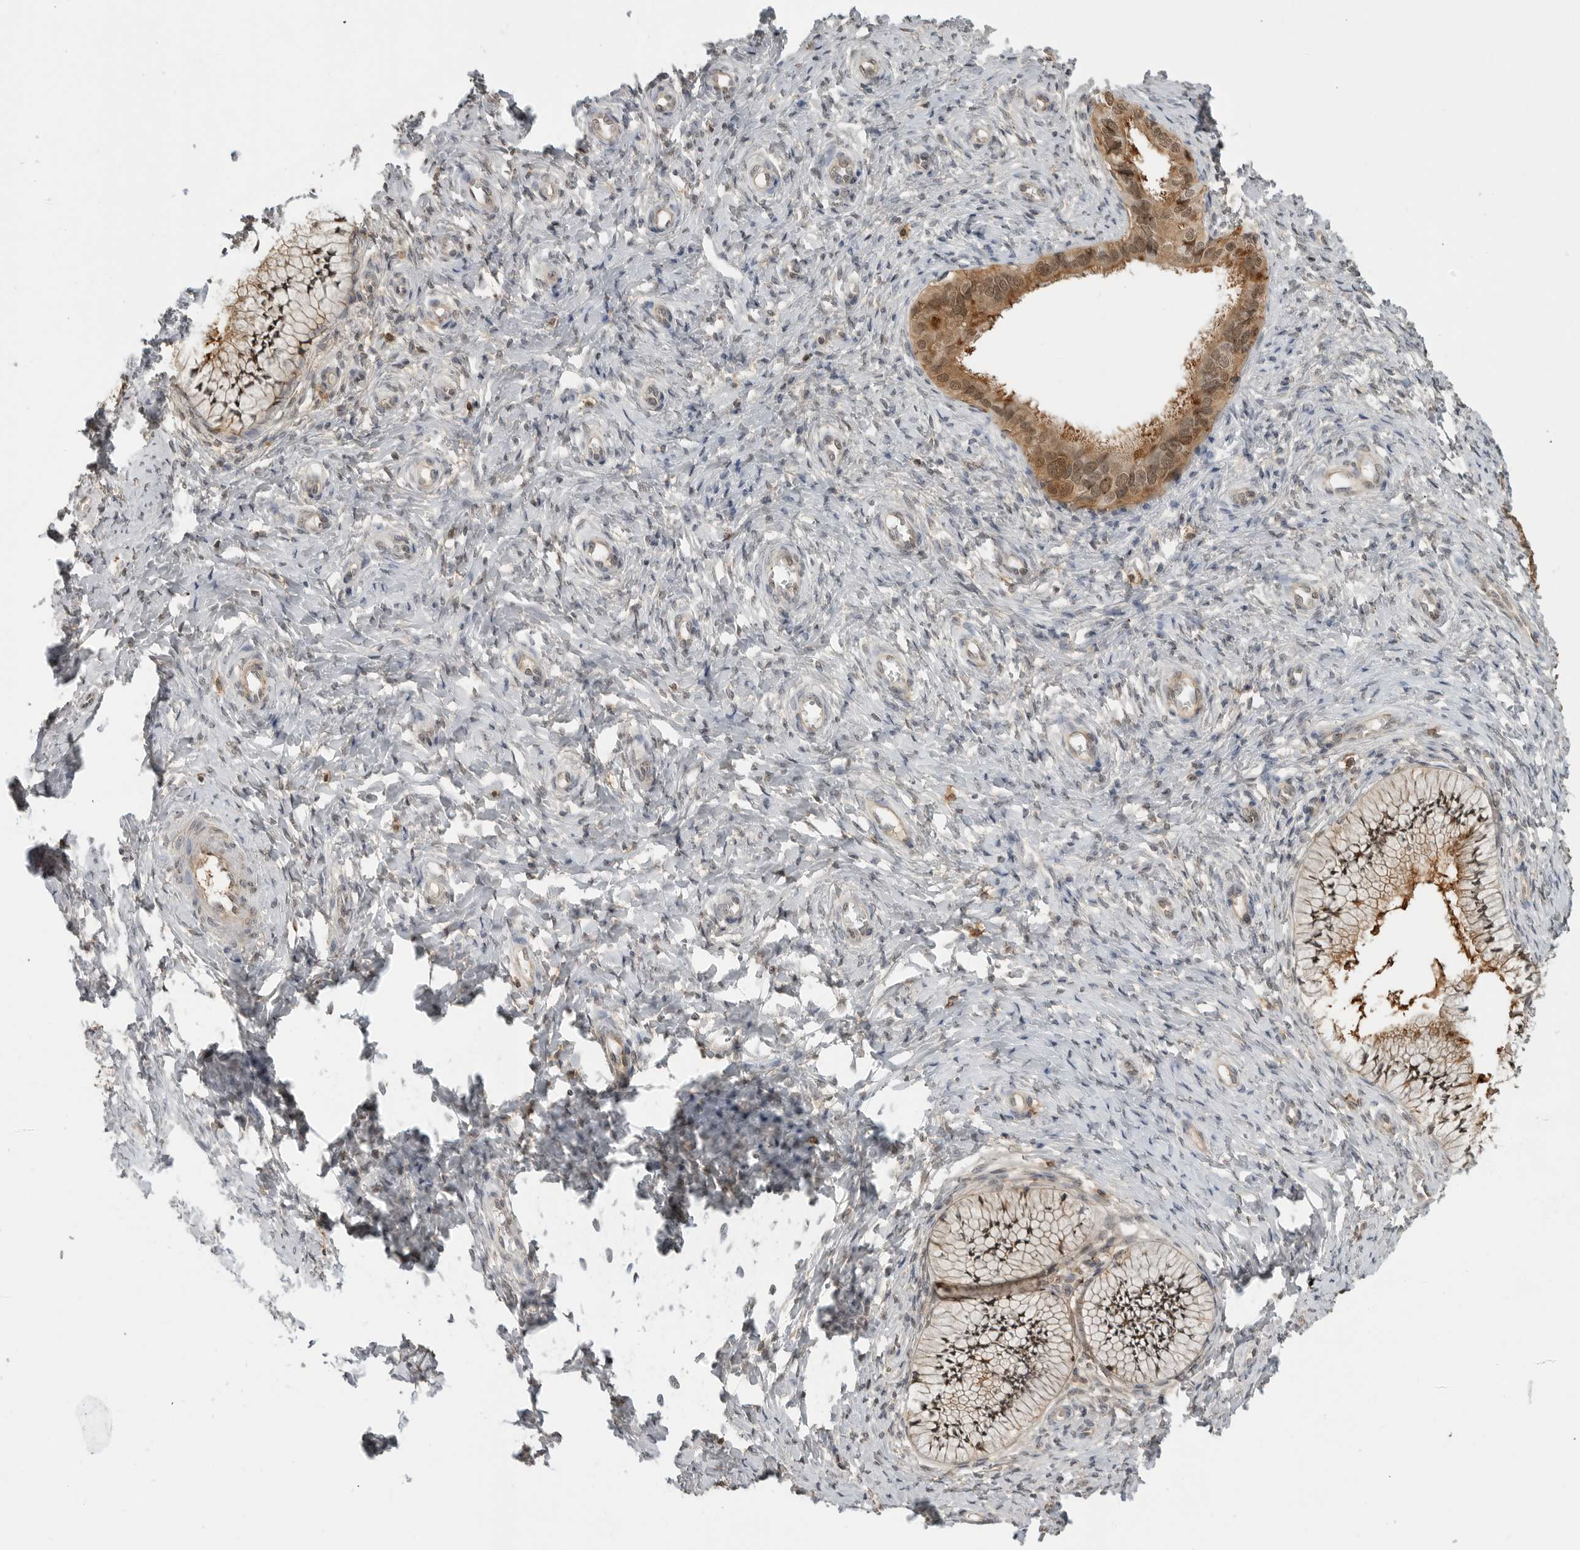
{"staining": {"intensity": "moderate", "quantity": ">75%", "location": "cytoplasmic/membranous,nuclear"}, "tissue": "cervix", "cell_type": "Glandular cells", "image_type": "normal", "snomed": [{"axis": "morphology", "description": "Normal tissue, NOS"}, {"axis": "topography", "description": "Cervix"}], "caption": "Immunohistochemistry (IHC) (DAB (3,3'-diaminobenzidine)) staining of unremarkable human cervix exhibits moderate cytoplasmic/membranous,nuclear protein staining in about >75% of glandular cells.", "gene": "ANXA11", "patient": {"sex": "female", "age": 36}}